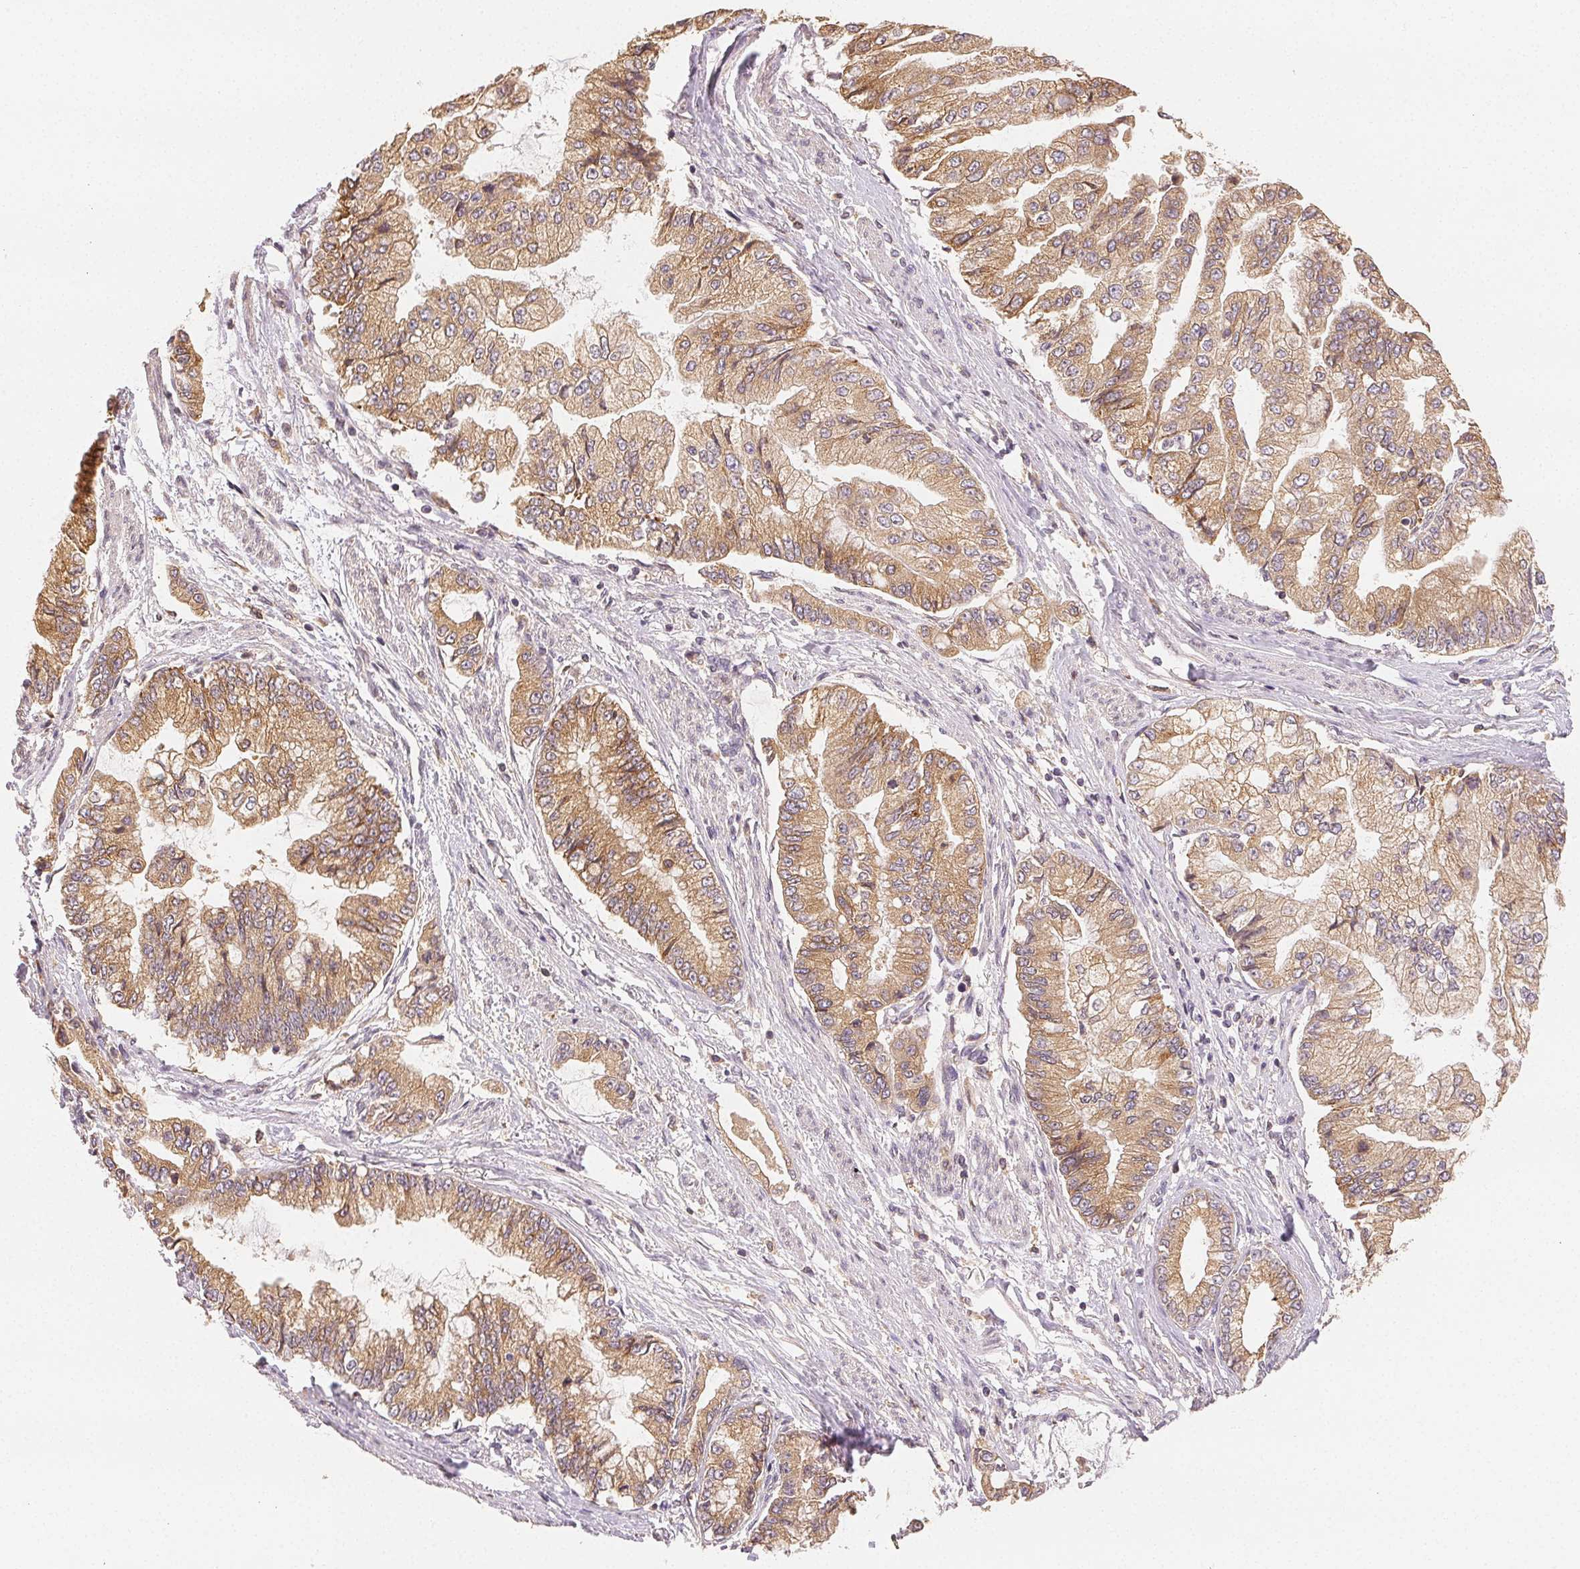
{"staining": {"intensity": "moderate", "quantity": ">75%", "location": "cytoplasmic/membranous"}, "tissue": "stomach cancer", "cell_type": "Tumor cells", "image_type": "cancer", "snomed": [{"axis": "morphology", "description": "Adenocarcinoma, NOS"}, {"axis": "topography", "description": "Stomach, upper"}], "caption": "Protein positivity by immunohistochemistry (IHC) demonstrates moderate cytoplasmic/membranous positivity in approximately >75% of tumor cells in stomach adenocarcinoma.", "gene": "SEZ6L2", "patient": {"sex": "female", "age": 74}}